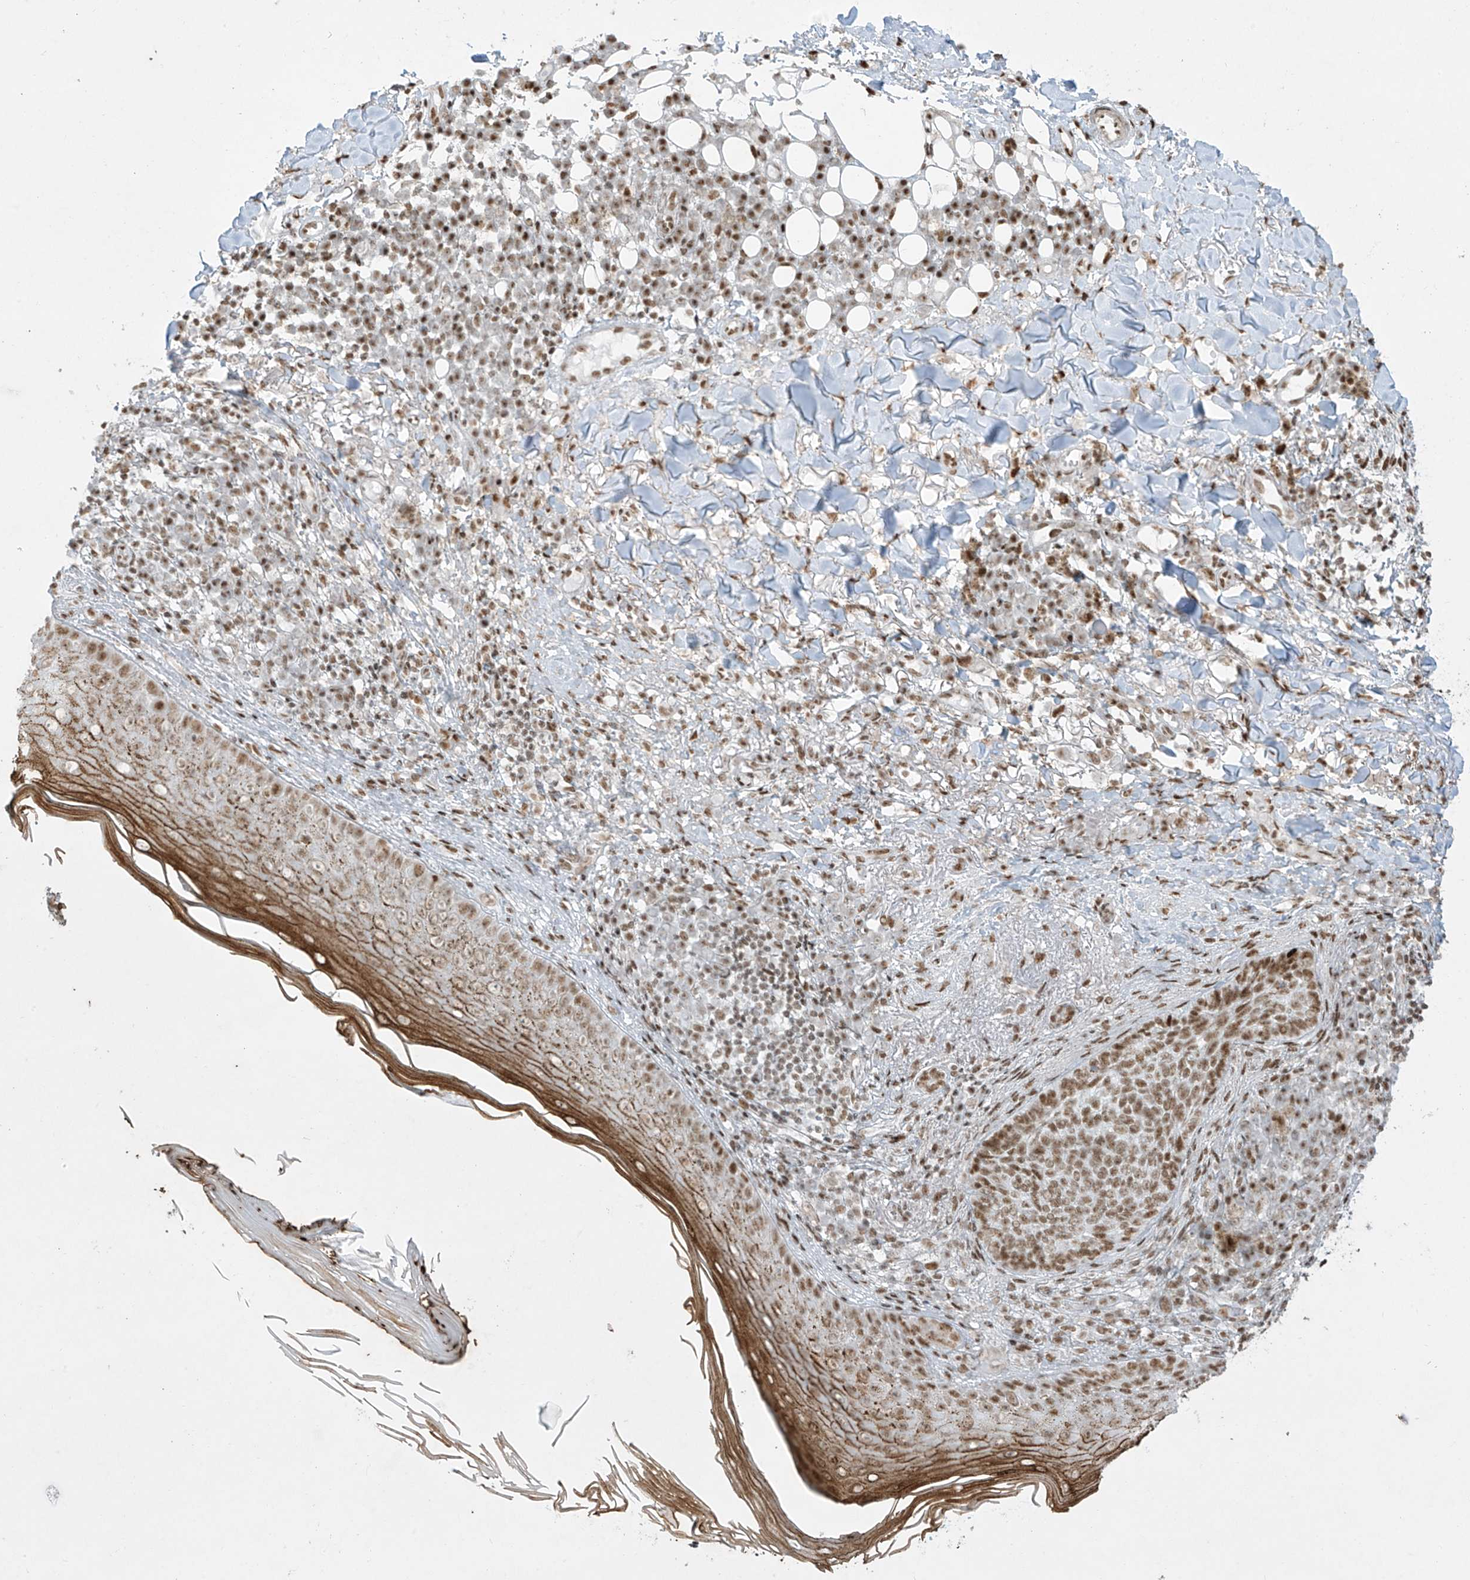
{"staining": {"intensity": "moderate", "quantity": ">75%", "location": "nuclear"}, "tissue": "skin cancer", "cell_type": "Tumor cells", "image_type": "cancer", "snomed": [{"axis": "morphology", "description": "Basal cell carcinoma"}, {"axis": "topography", "description": "Skin"}], "caption": "Immunohistochemical staining of skin cancer displays moderate nuclear protein staining in approximately >75% of tumor cells.", "gene": "MS4A6A", "patient": {"sex": "male", "age": 85}}